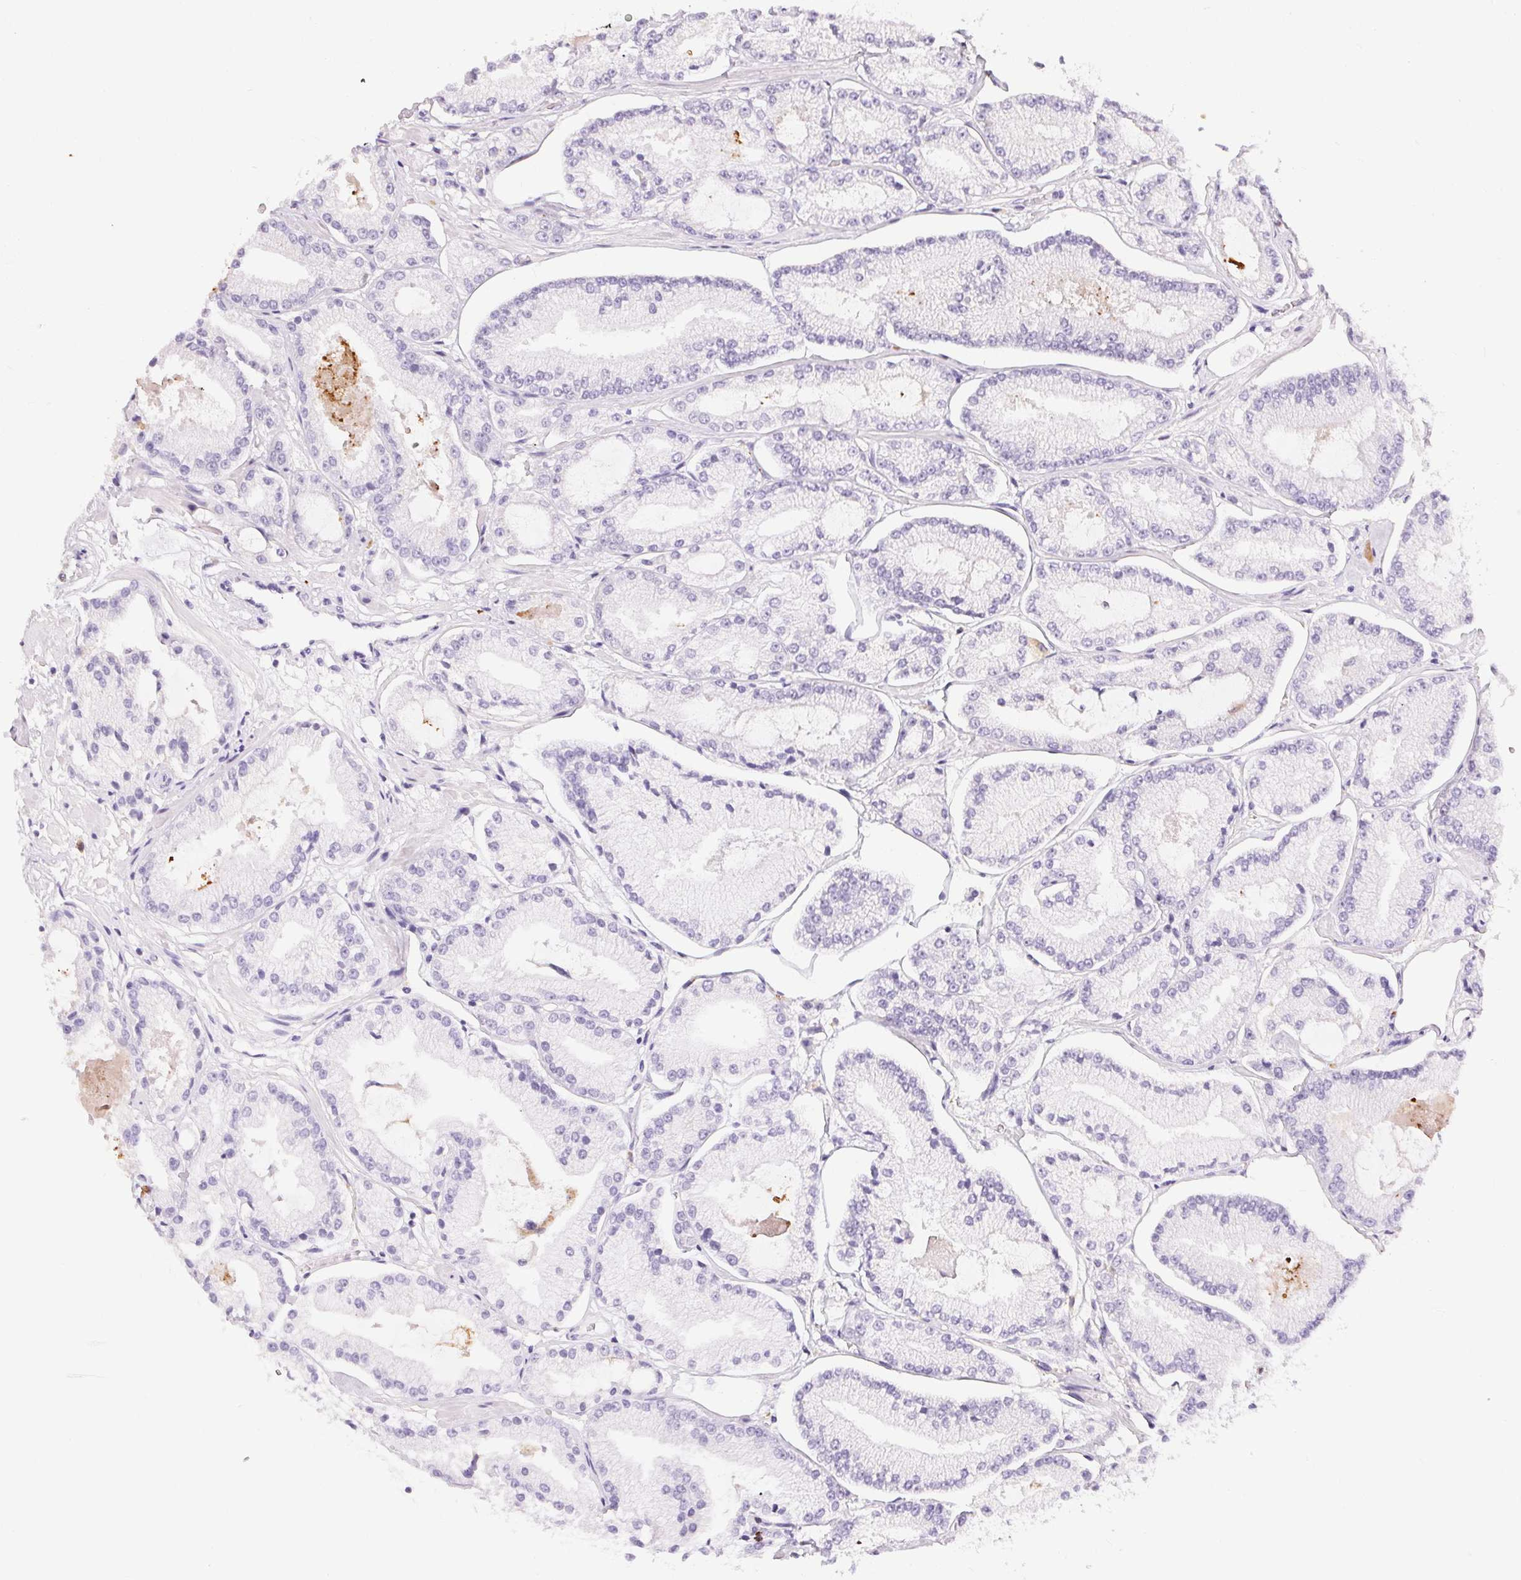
{"staining": {"intensity": "negative", "quantity": "none", "location": "none"}, "tissue": "prostate cancer", "cell_type": "Tumor cells", "image_type": "cancer", "snomed": [{"axis": "morphology", "description": "Adenocarcinoma, Low grade"}, {"axis": "topography", "description": "Prostate"}], "caption": "Human prostate cancer stained for a protein using immunohistochemistry (IHC) shows no staining in tumor cells.", "gene": "PNLIPRP3", "patient": {"sex": "male", "age": 55}}